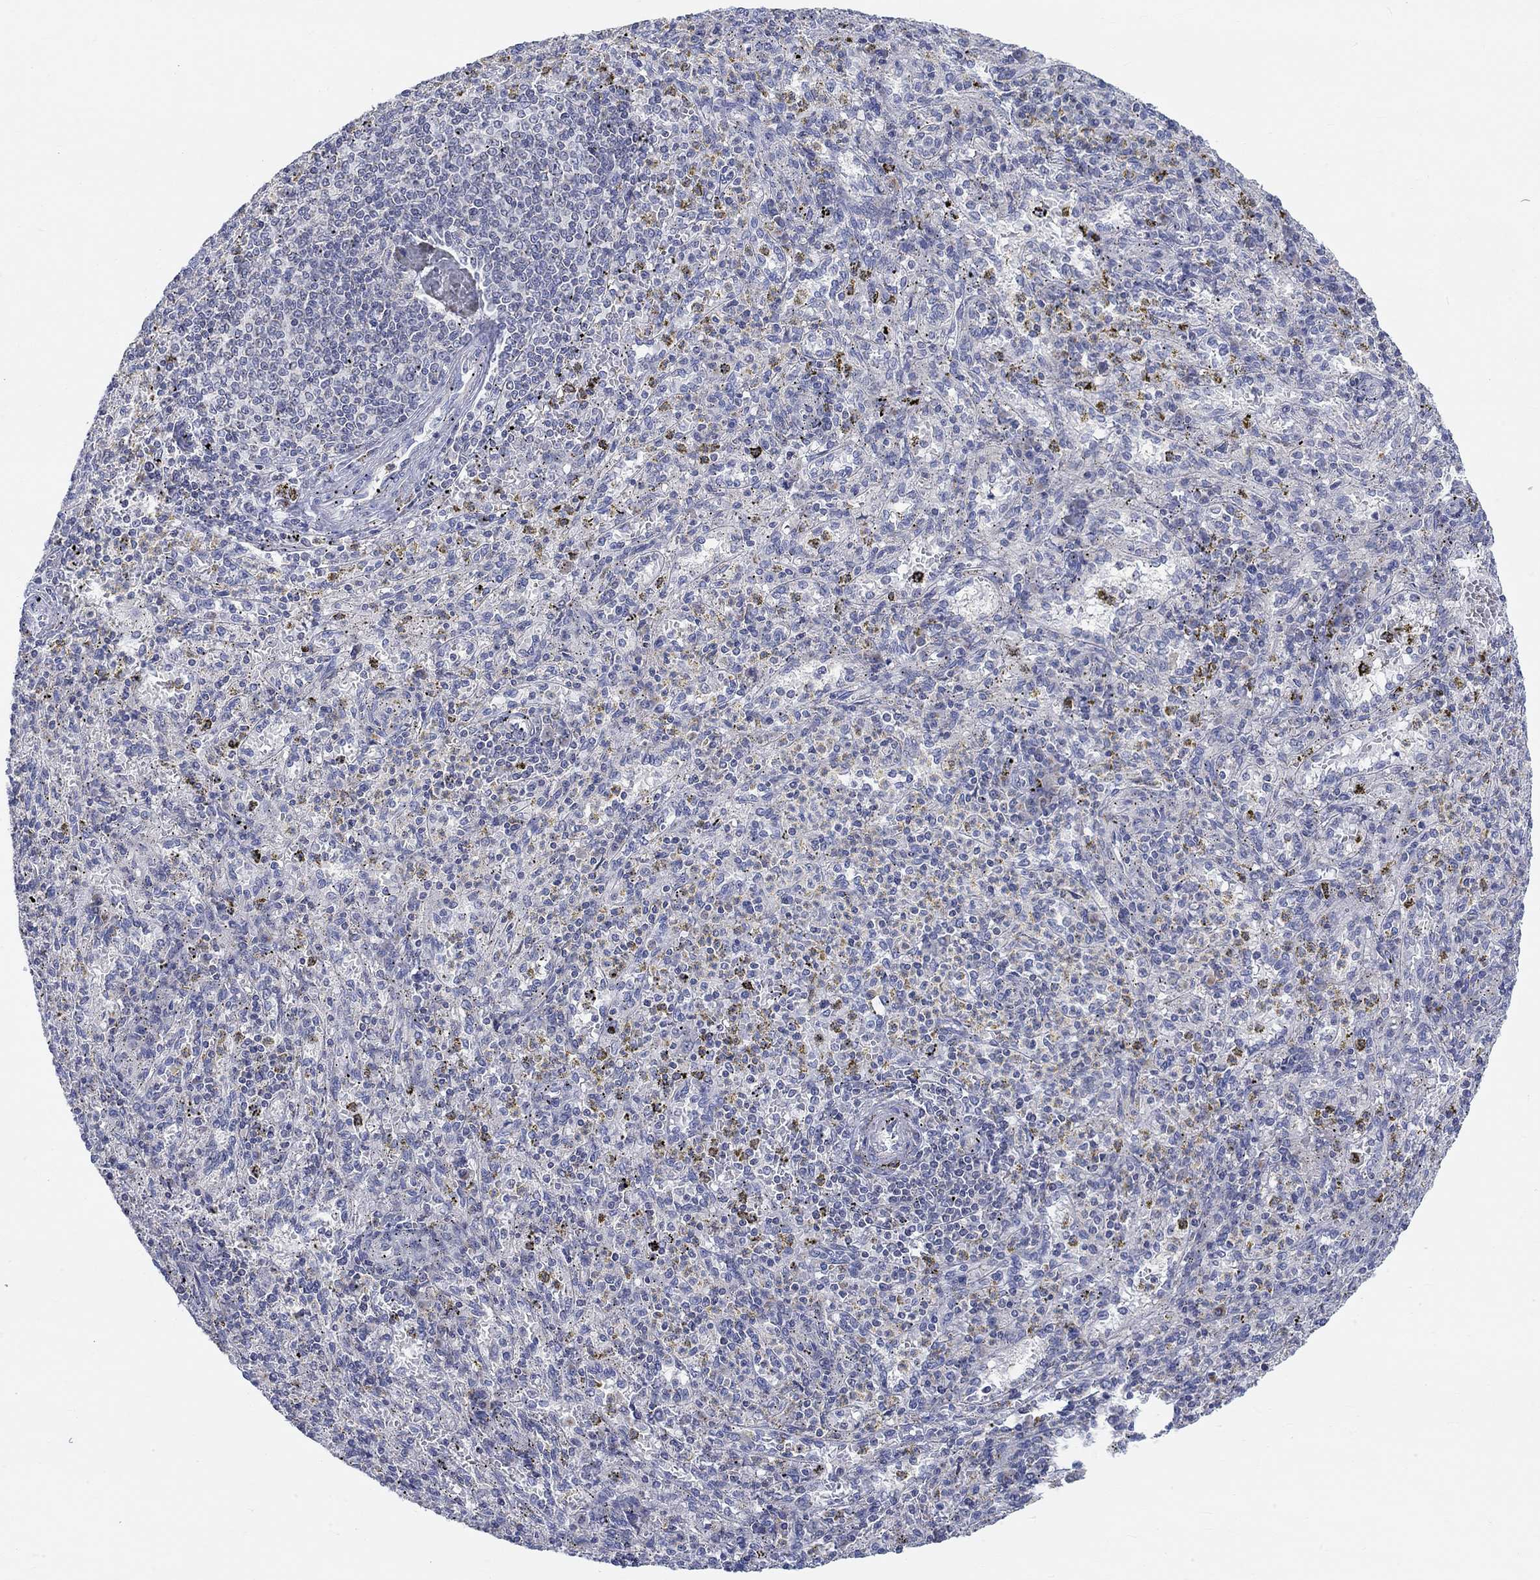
{"staining": {"intensity": "negative", "quantity": "none", "location": "none"}, "tissue": "spleen", "cell_type": "Cells in red pulp", "image_type": "normal", "snomed": [{"axis": "morphology", "description": "Normal tissue, NOS"}, {"axis": "topography", "description": "Spleen"}], "caption": "The photomicrograph demonstrates no significant expression in cells in red pulp of spleen. Brightfield microscopy of immunohistochemistry (IHC) stained with DAB (brown) and hematoxylin (blue), captured at high magnification.", "gene": "NAV3", "patient": {"sex": "male", "age": 60}}